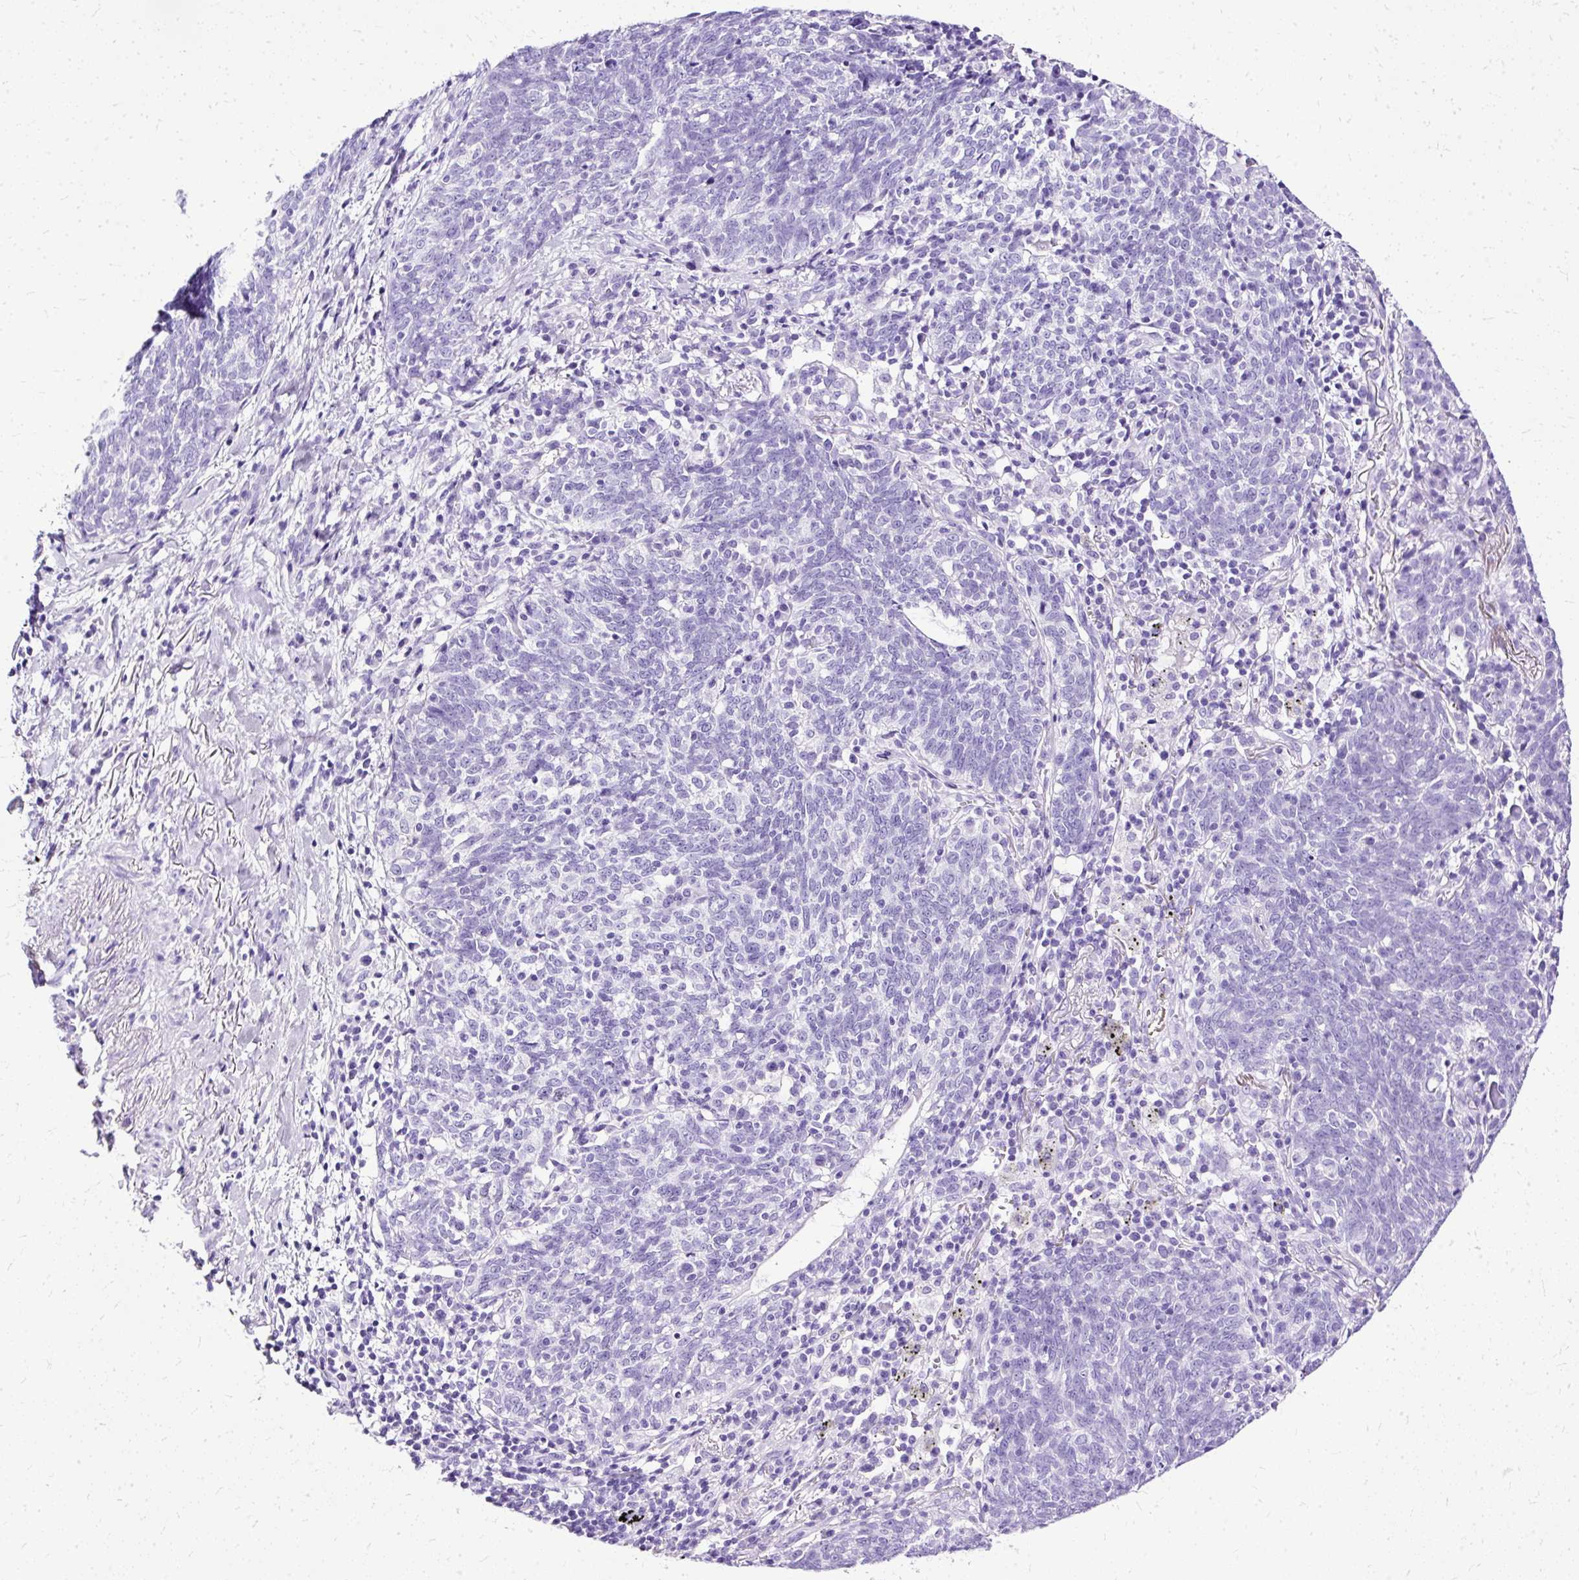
{"staining": {"intensity": "negative", "quantity": "none", "location": "none"}, "tissue": "lung cancer", "cell_type": "Tumor cells", "image_type": "cancer", "snomed": [{"axis": "morphology", "description": "Squamous cell carcinoma, NOS"}, {"axis": "topography", "description": "Lung"}], "caption": "An immunohistochemistry (IHC) histopathology image of lung squamous cell carcinoma is shown. There is no staining in tumor cells of lung squamous cell carcinoma. (Immunohistochemistry, brightfield microscopy, high magnification).", "gene": "SLC8A2", "patient": {"sex": "female", "age": 72}}